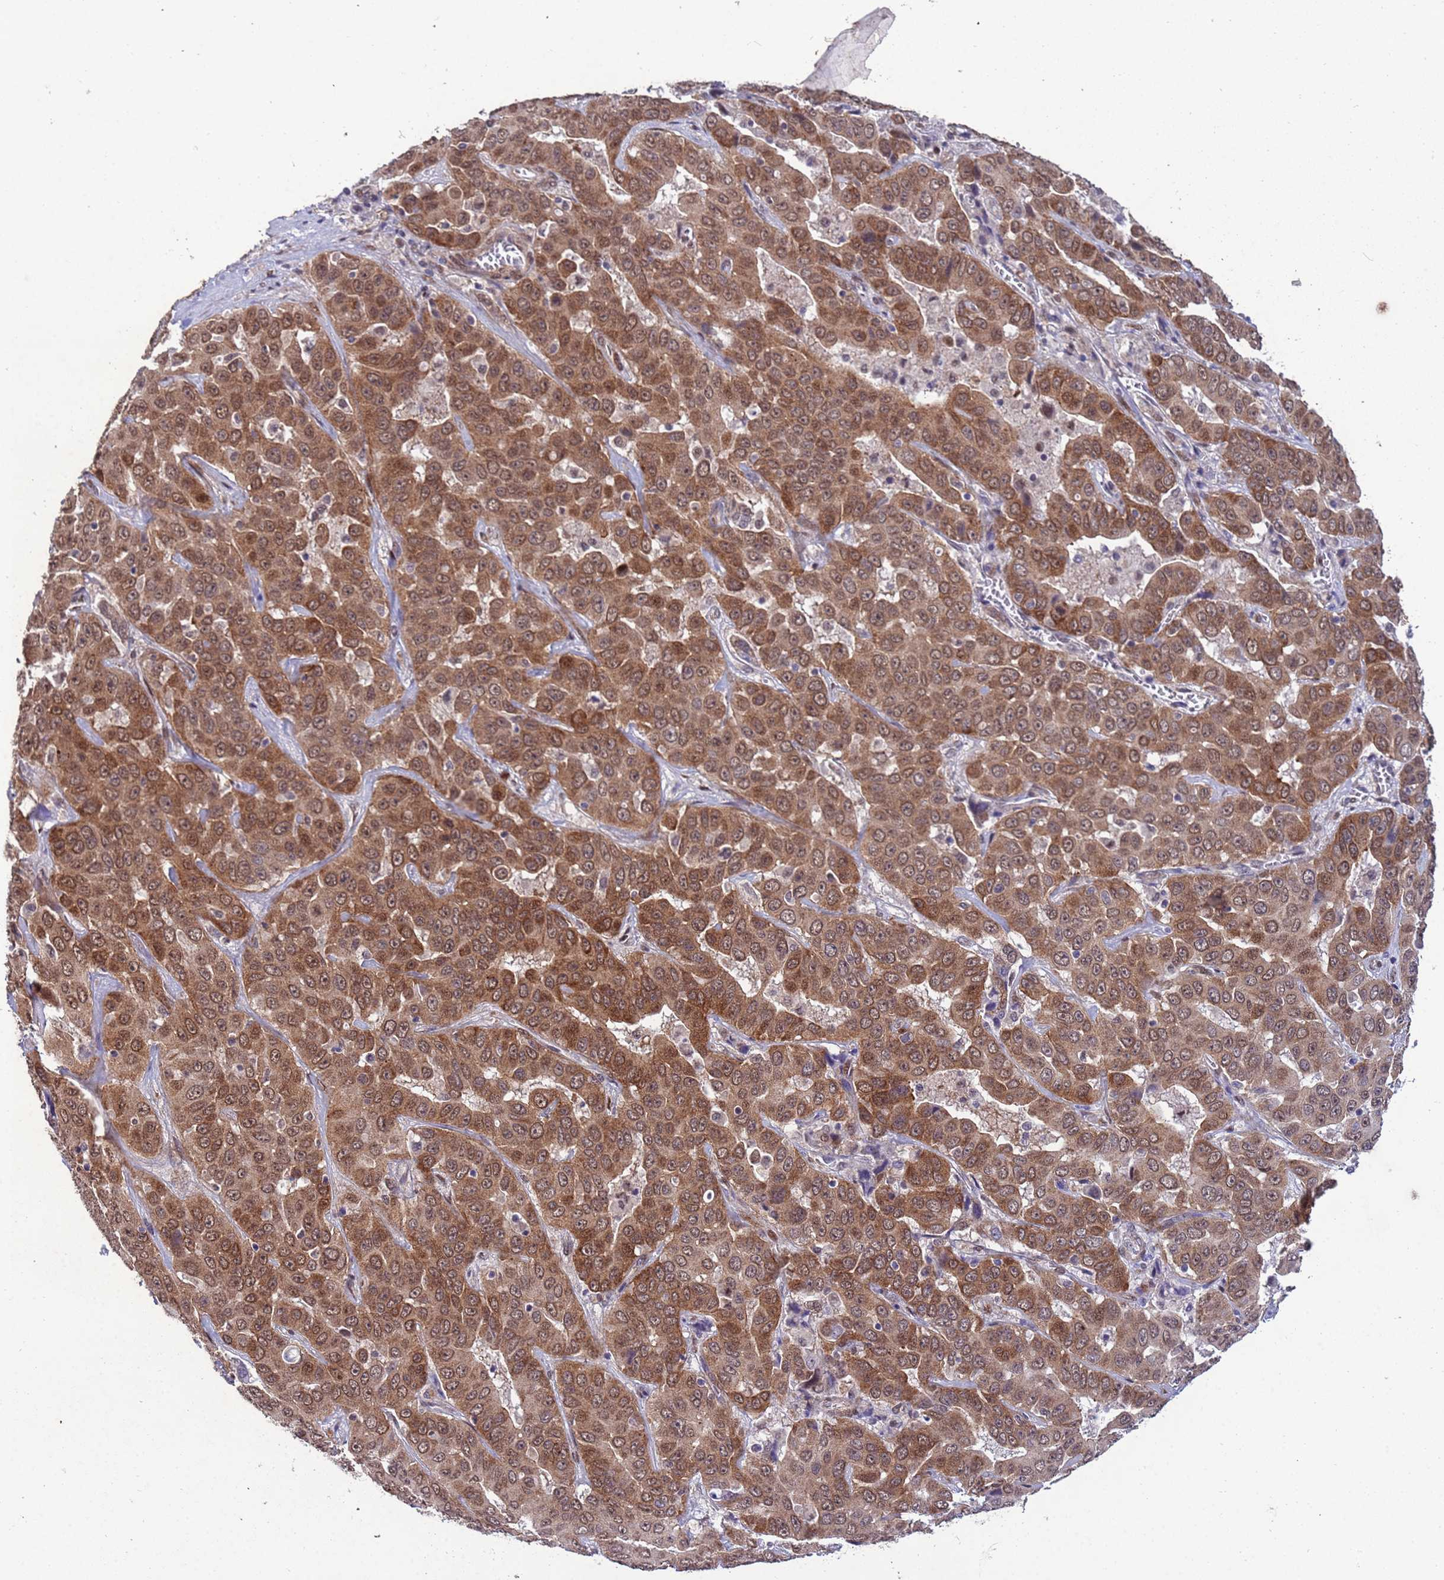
{"staining": {"intensity": "moderate", "quantity": ">75%", "location": "cytoplasmic/membranous,nuclear"}, "tissue": "liver cancer", "cell_type": "Tumor cells", "image_type": "cancer", "snomed": [{"axis": "morphology", "description": "Cholangiocarcinoma"}, {"axis": "topography", "description": "Liver"}], "caption": "Immunohistochemical staining of human liver cholangiocarcinoma shows medium levels of moderate cytoplasmic/membranous and nuclear protein expression in about >75% of tumor cells.", "gene": "TRIP6", "patient": {"sex": "female", "age": 52}}